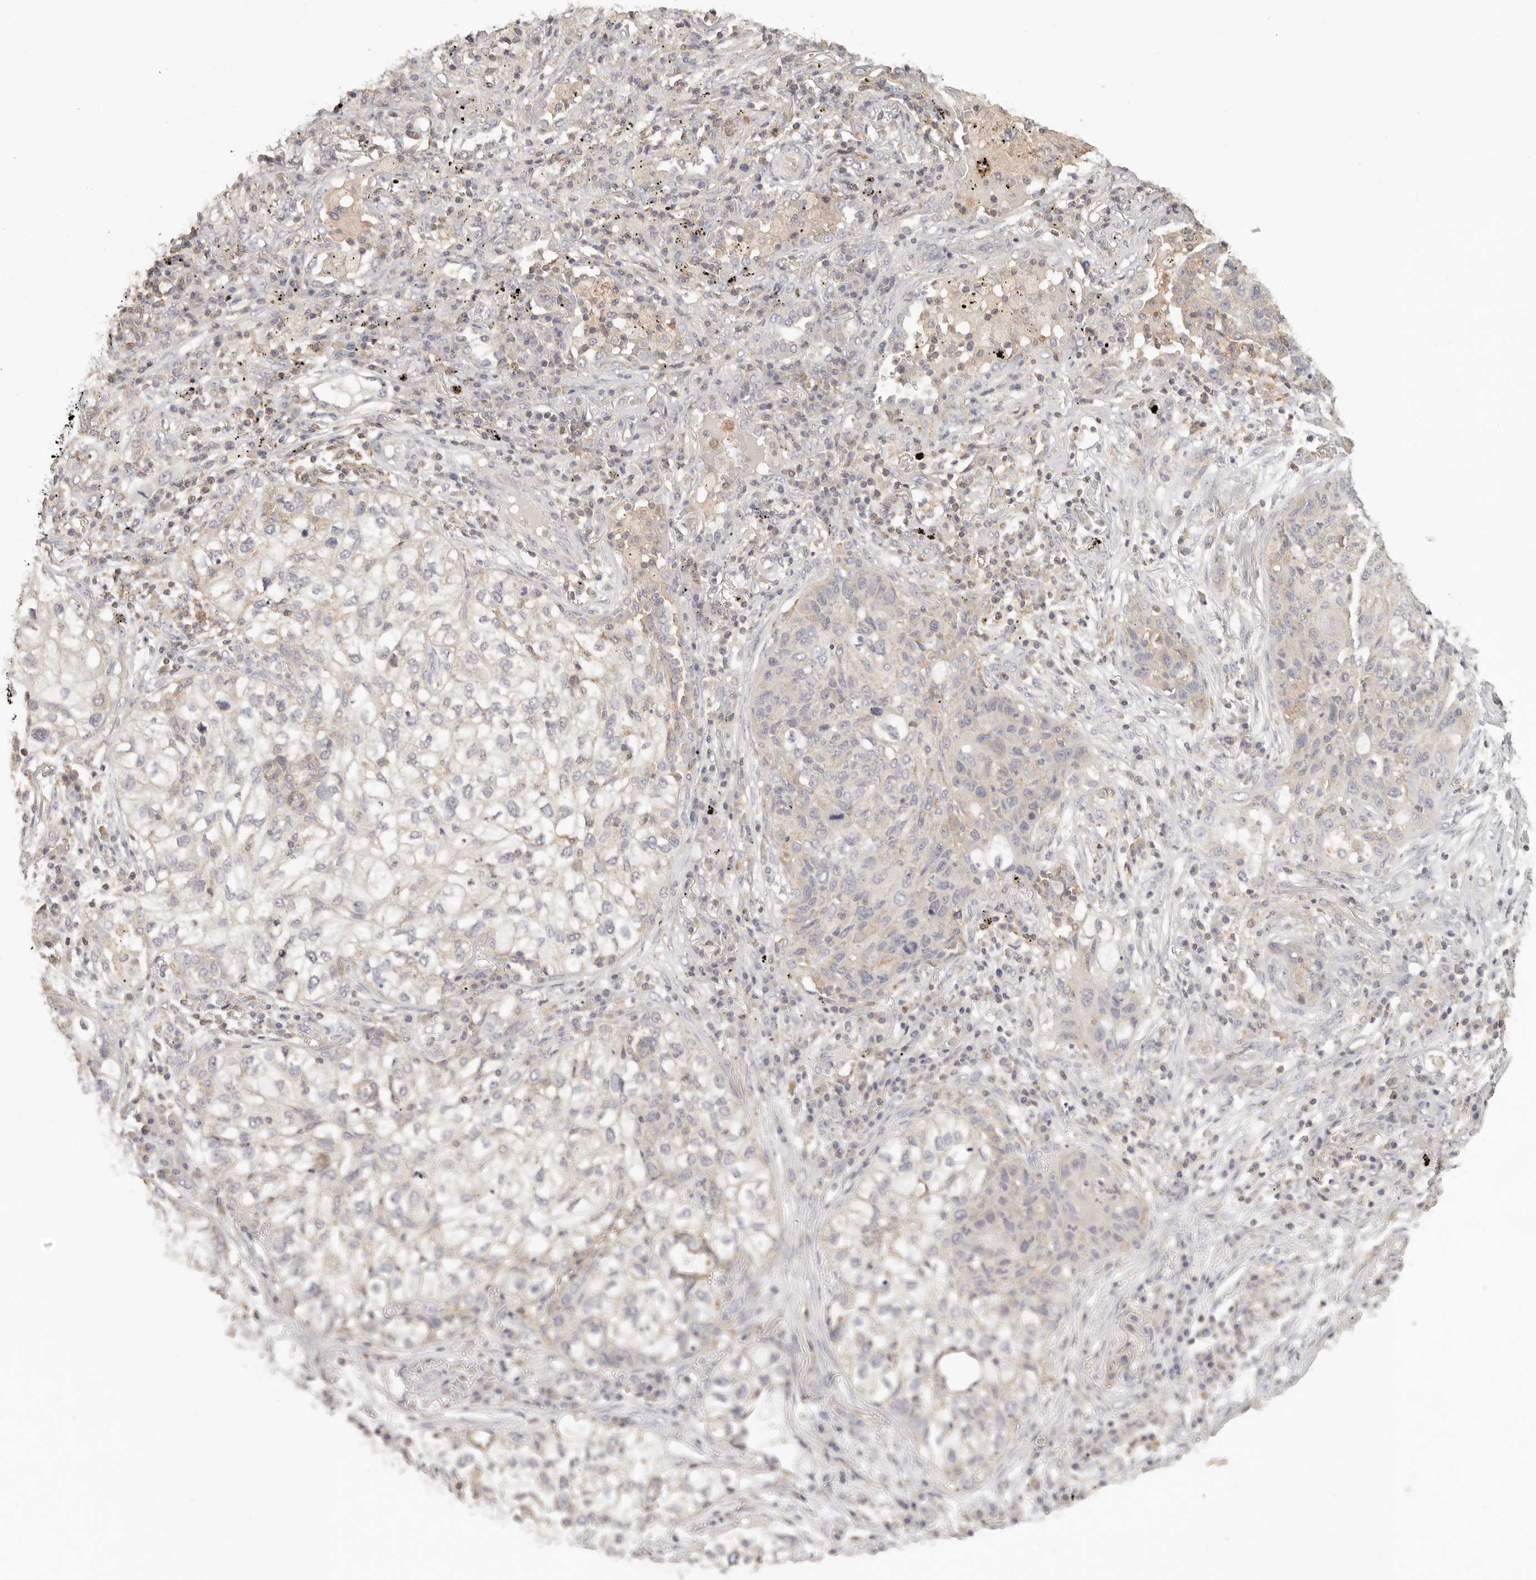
{"staining": {"intensity": "negative", "quantity": "none", "location": "none"}, "tissue": "lung cancer", "cell_type": "Tumor cells", "image_type": "cancer", "snomed": [{"axis": "morphology", "description": "Squamous cell carcinoma, NOS"}, {"axis": "topography", "description": "Lung"}], "caption": "Tumor cells are negative for brown protein staining in lung cancer.", "gene": "CSK", "patient": {"sex": "female", "age": 63}}